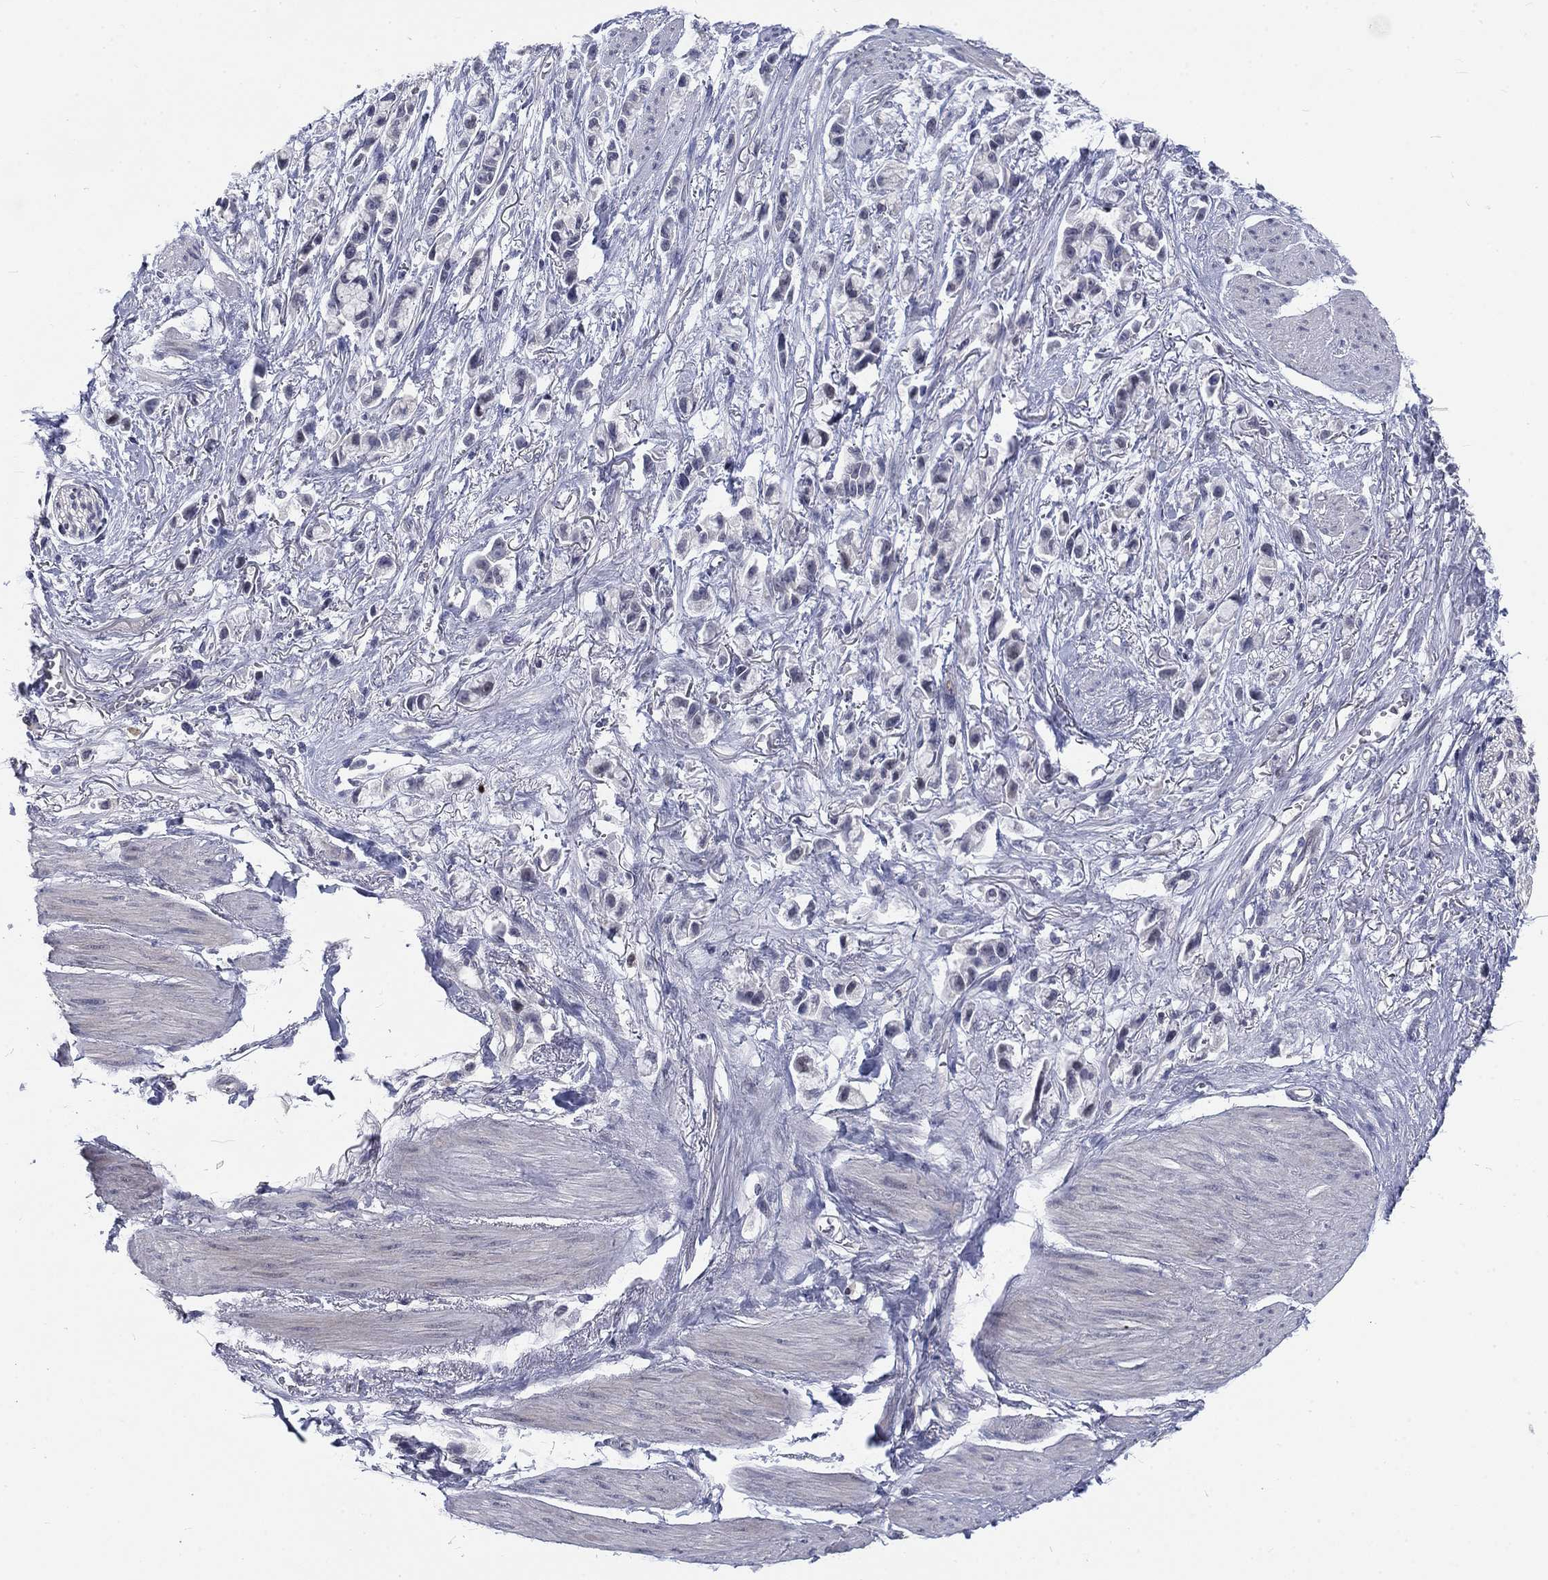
{"staining": {"intensity": "negative", "quantity": "none", "location": "none"}, "tissue": "stomach cancer", "cell_type": "Tumor cells", "image_type": "cancer", "snomed": [{"axis": "morphology", "description": "Adenocarcinoma, NOS"}, {"axis": "topography", "description": "Stomach"}], "caption": "Immunohistochemistry (IHC) photomicrograph of neoplastic tissue: human stomach adenocarcinoma stained with DAB (3,3'-diaminobenzidine) reveals no significant protein expression in tumor cells.", "gene": "PHKA1", "patient": {"sex": "female", "age": 81}}